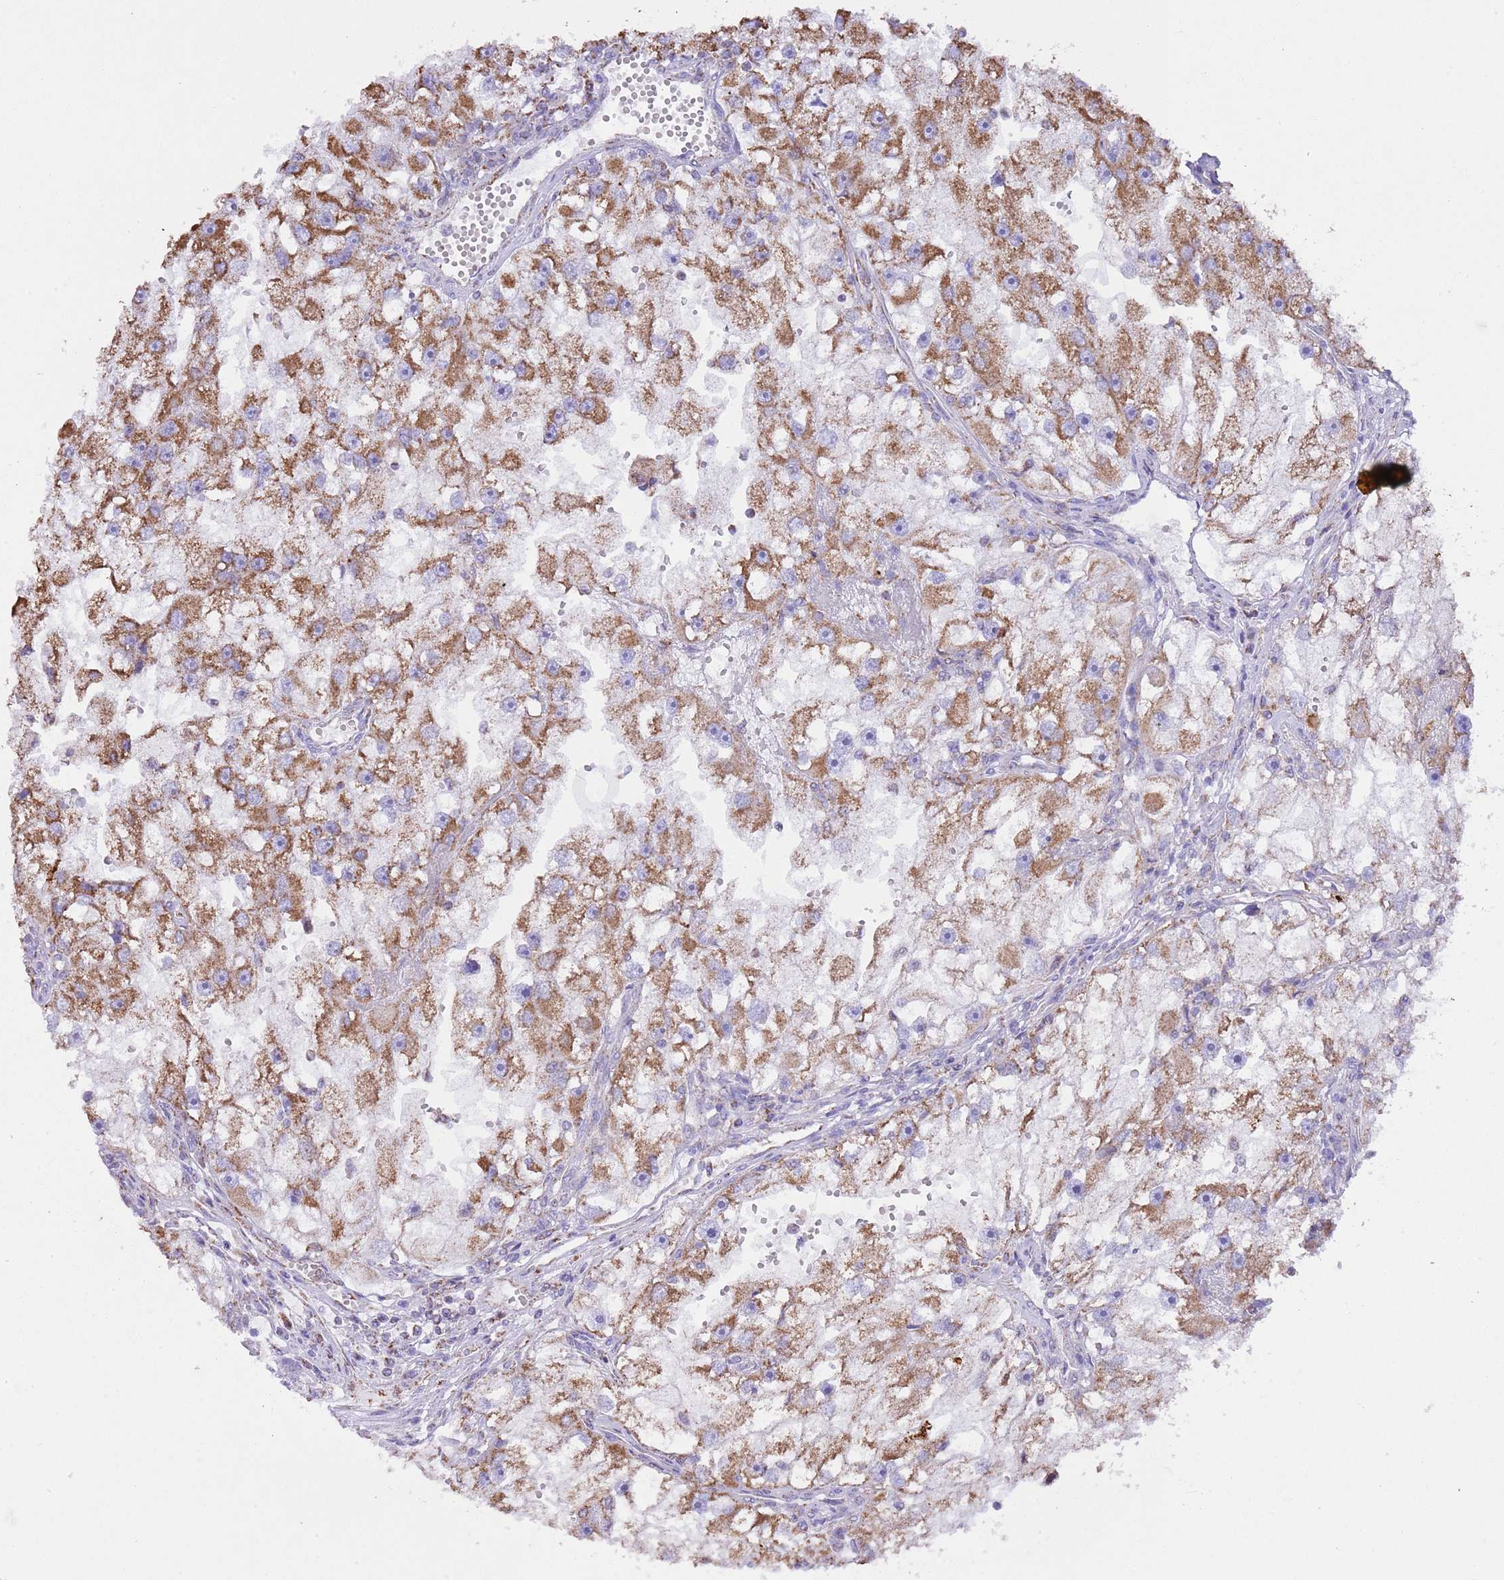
{"staining": {"intensity": "moderate", "quantity": ">75%", "location": "cytoplasmic/membranous"}, "tissue": "renal cancer", "cell_type": "Tumor cells", "image_type": "cancer", "snomed": [{"axis": "morphology", "description": "Adenocarcinoma, NOS"}, {"axis": "topography", "description": "Kidney"}], "caption": "This photomicrograph demonstrates IHC staining of renal cancer (adenocarcinoma), with medium moderate cytoplasmic/membranous expression in approximately >75% of tumor cells.", "gene": "TEKTIP1", "patient": {"sex": "male", "age": 63}}